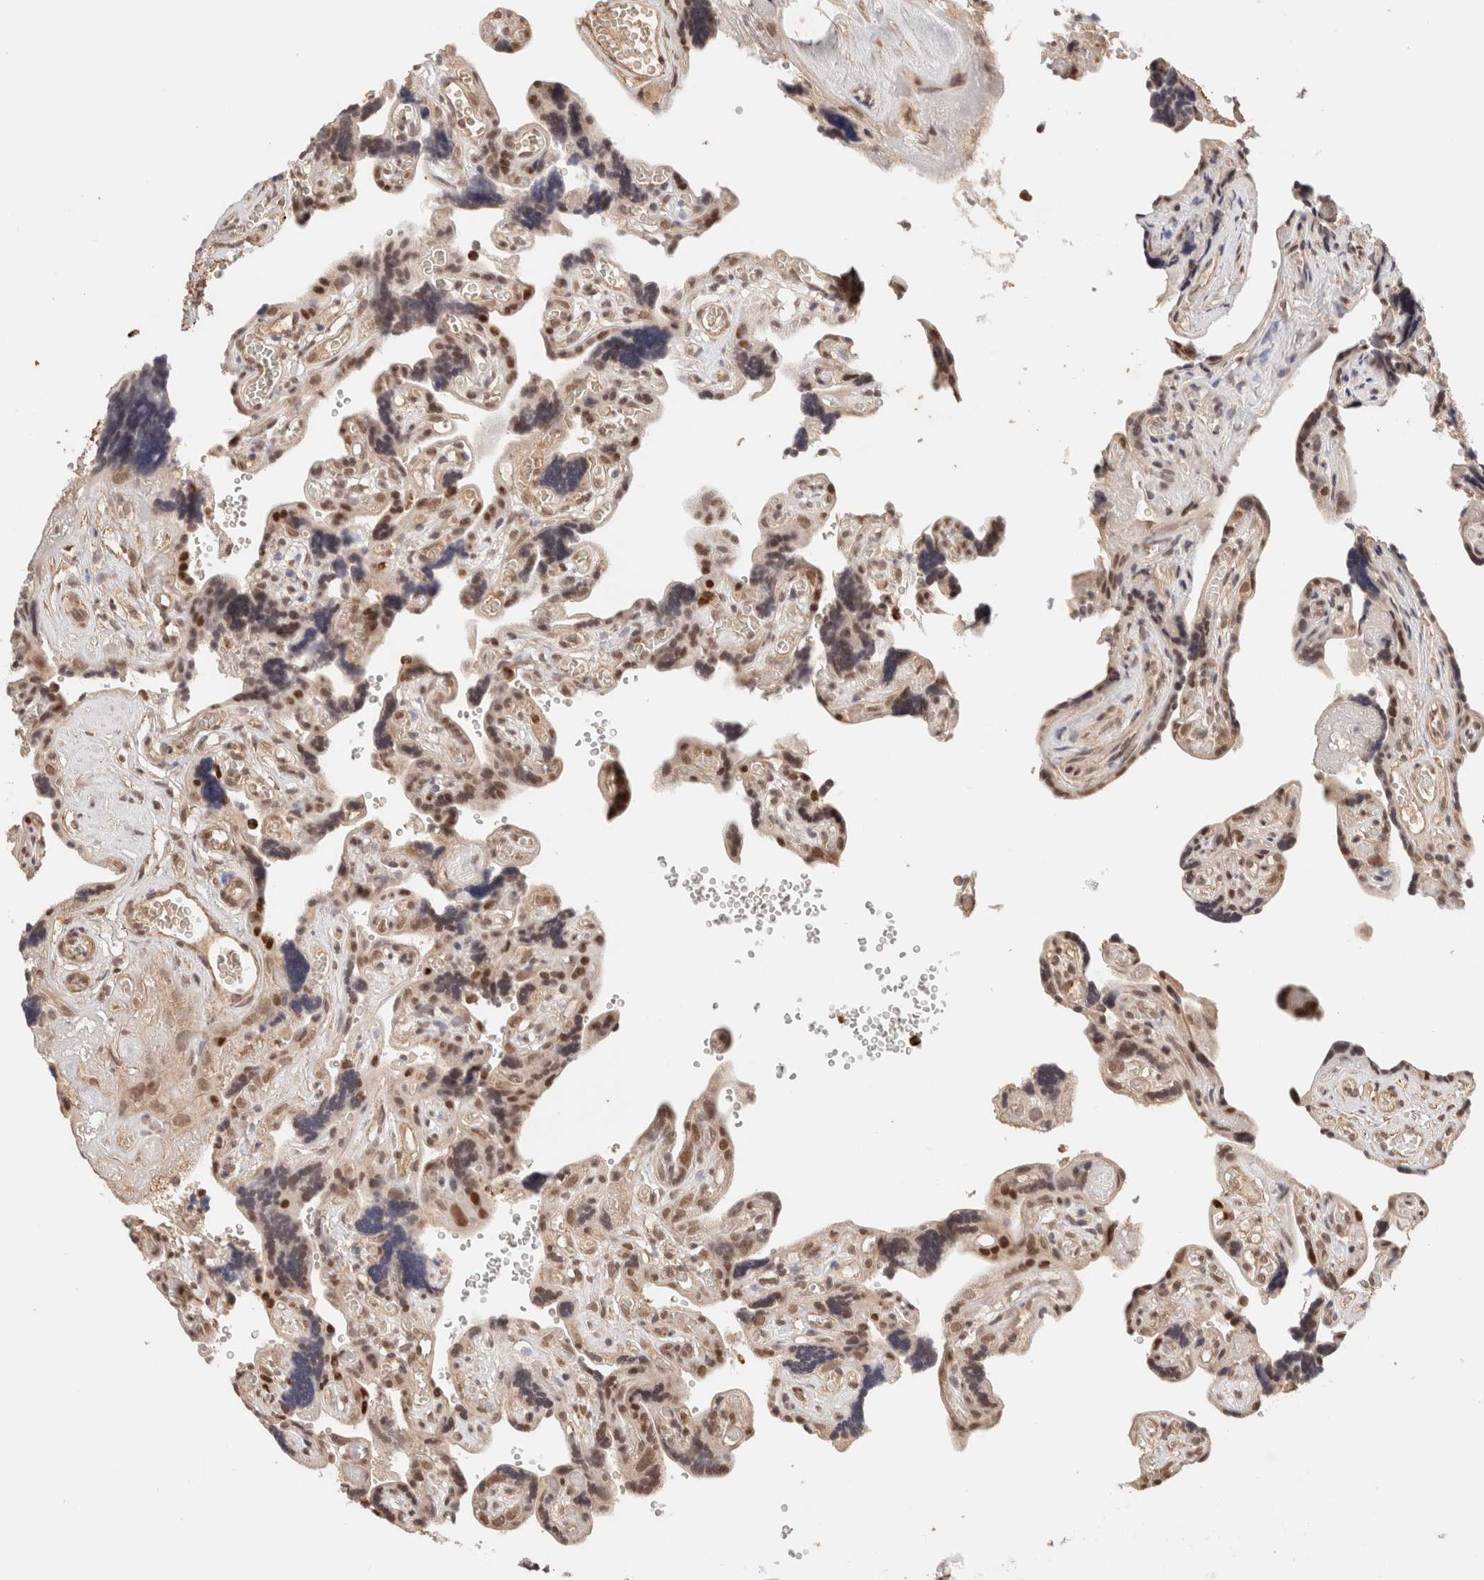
{"staining": {"intensity": "moderate", "quantity": ">75%", "location": "cytoplasmic/membranous,nuclear"}, "tissue": "placenta", "cell_type": "Decidual cells", "image_type": "normal", "snomed": [{"axis": "morphology", "description": "Normal tissue, NOS"}, {"axis": "topography", "description": "Placenta"}], "caption": "Protein expression analysis of benign placenta reveals moderate cytoplasmic/membranous,nuclear expression in approximately >75% of decidual cells.", "gene": "BRPF3", "patient": {"sex": "female", "age": 30}}